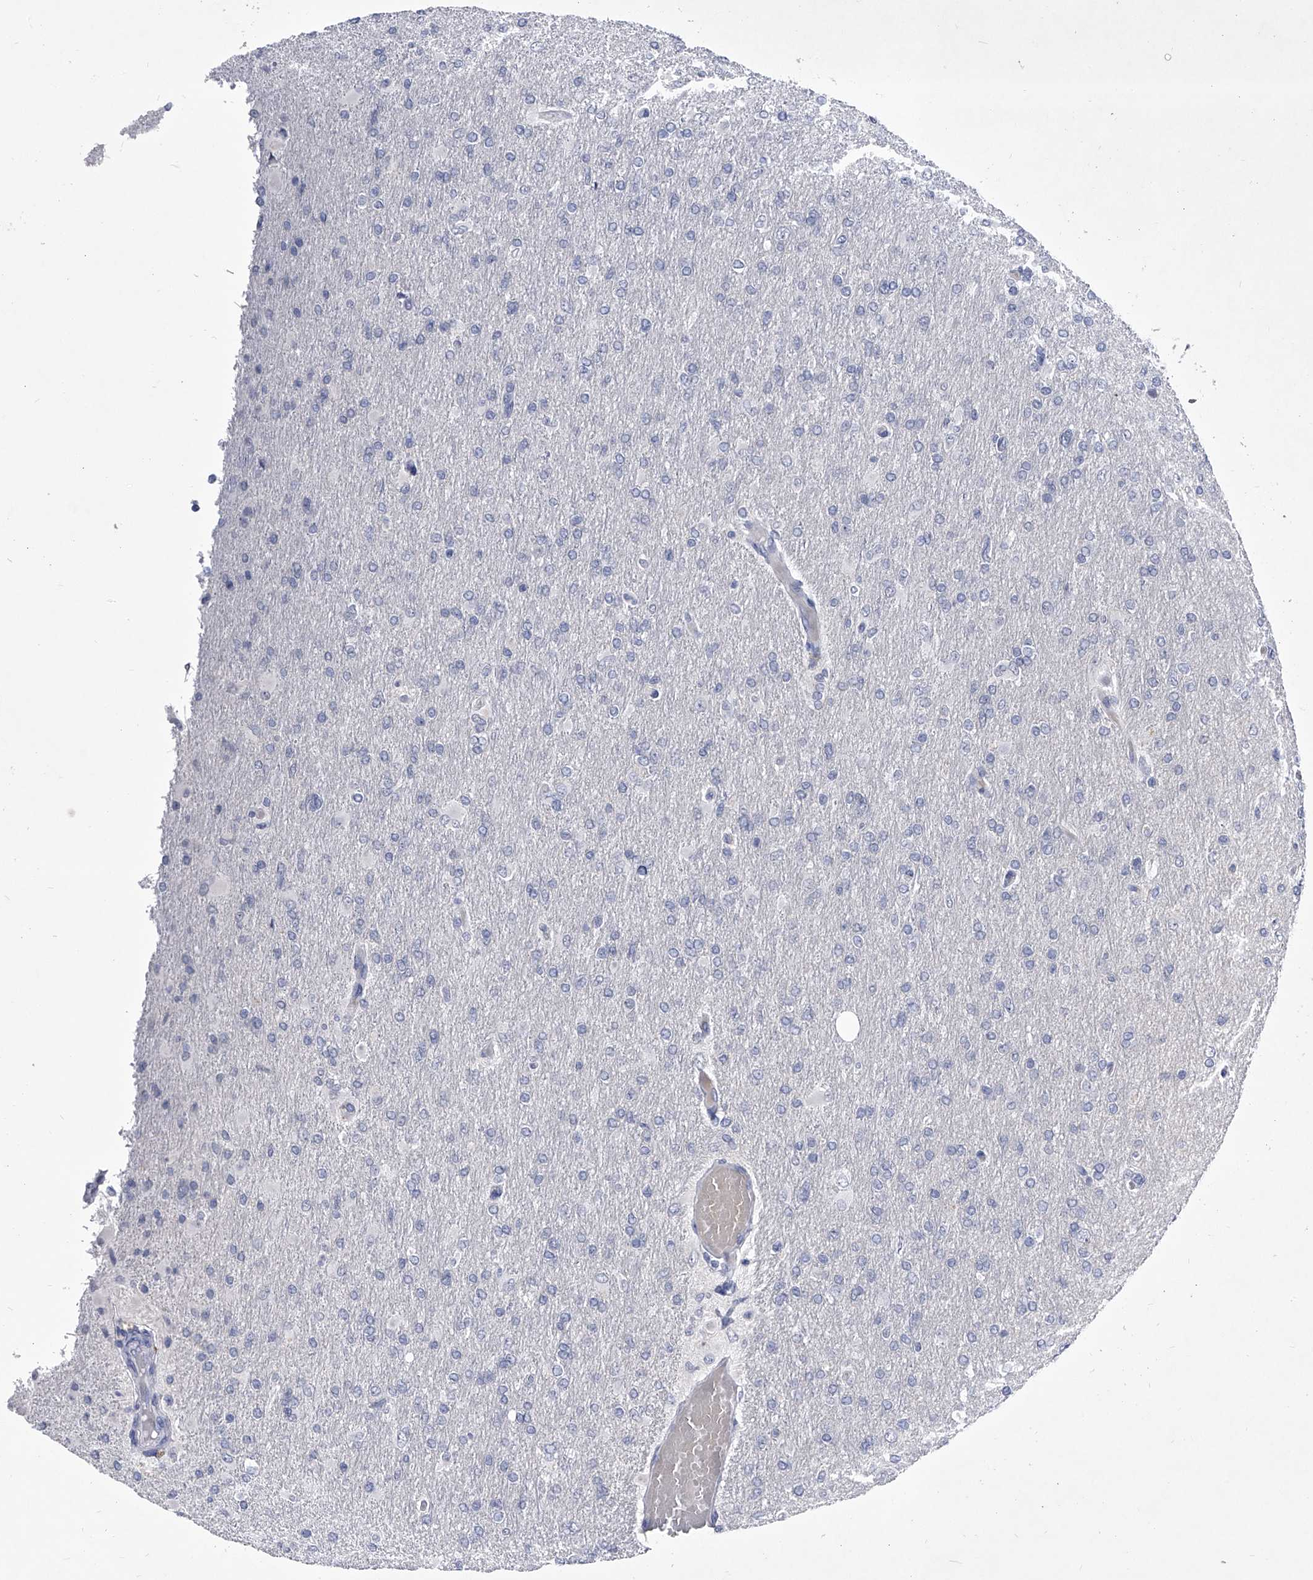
{"staining": {"intensity": "negative", "quantity": "none", "location": "none"}, "tissue": "glioma", "cell_type": "Tumor cells", "image_type": "cancer", "snomed": [{"axis": "morphology", "description": "Glioma, malignant, High grade"}, {"axis": "topography", "description": "Cerebral cortex"}], "caption": "This is an IHC photomicrograph of malignant glioma (high-grade). There is no staining in tumor cells.", "gene": "CRISP2", "patient": {"sex": "female", "age": 36}}